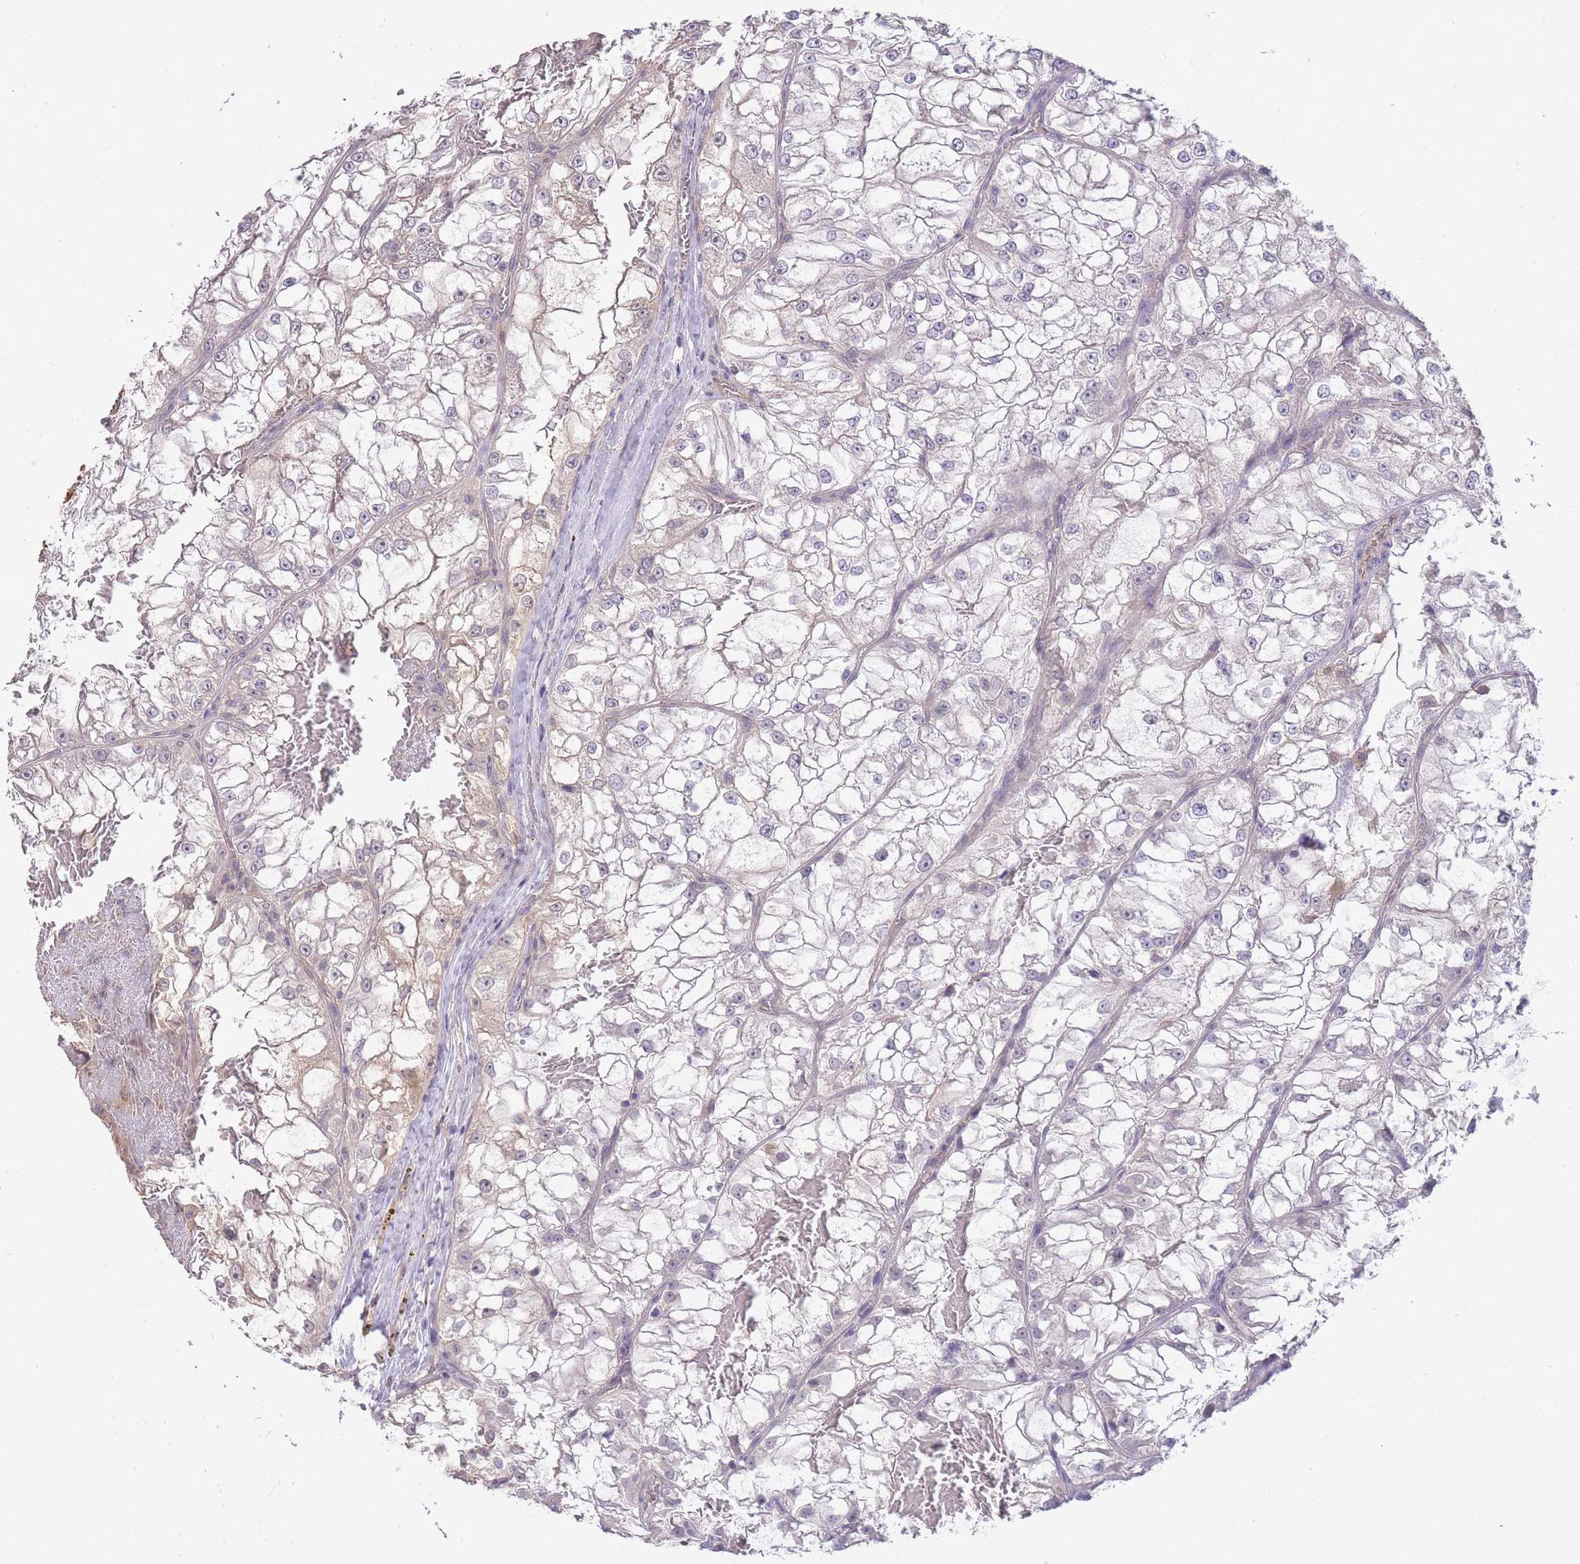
{"staining": {"intensity": "negative", "quantity": "none", "location": "none"}, "tissue": "renal cancer", "cell_type": "Tumor cells", "image_type": "cancer", "snomed": [{"axis": "morphology", "description": "Adenocarcinoma, NOS"}, {"axis": "topography", "description": "Kidney"}], "caption": "Human adenocarcinoma (renal) stained for a protein using immunohistochemistry shows no positivity in tumor cells.", "gene": "SMC6", "patient": {"sex": "female", "age": 72}}